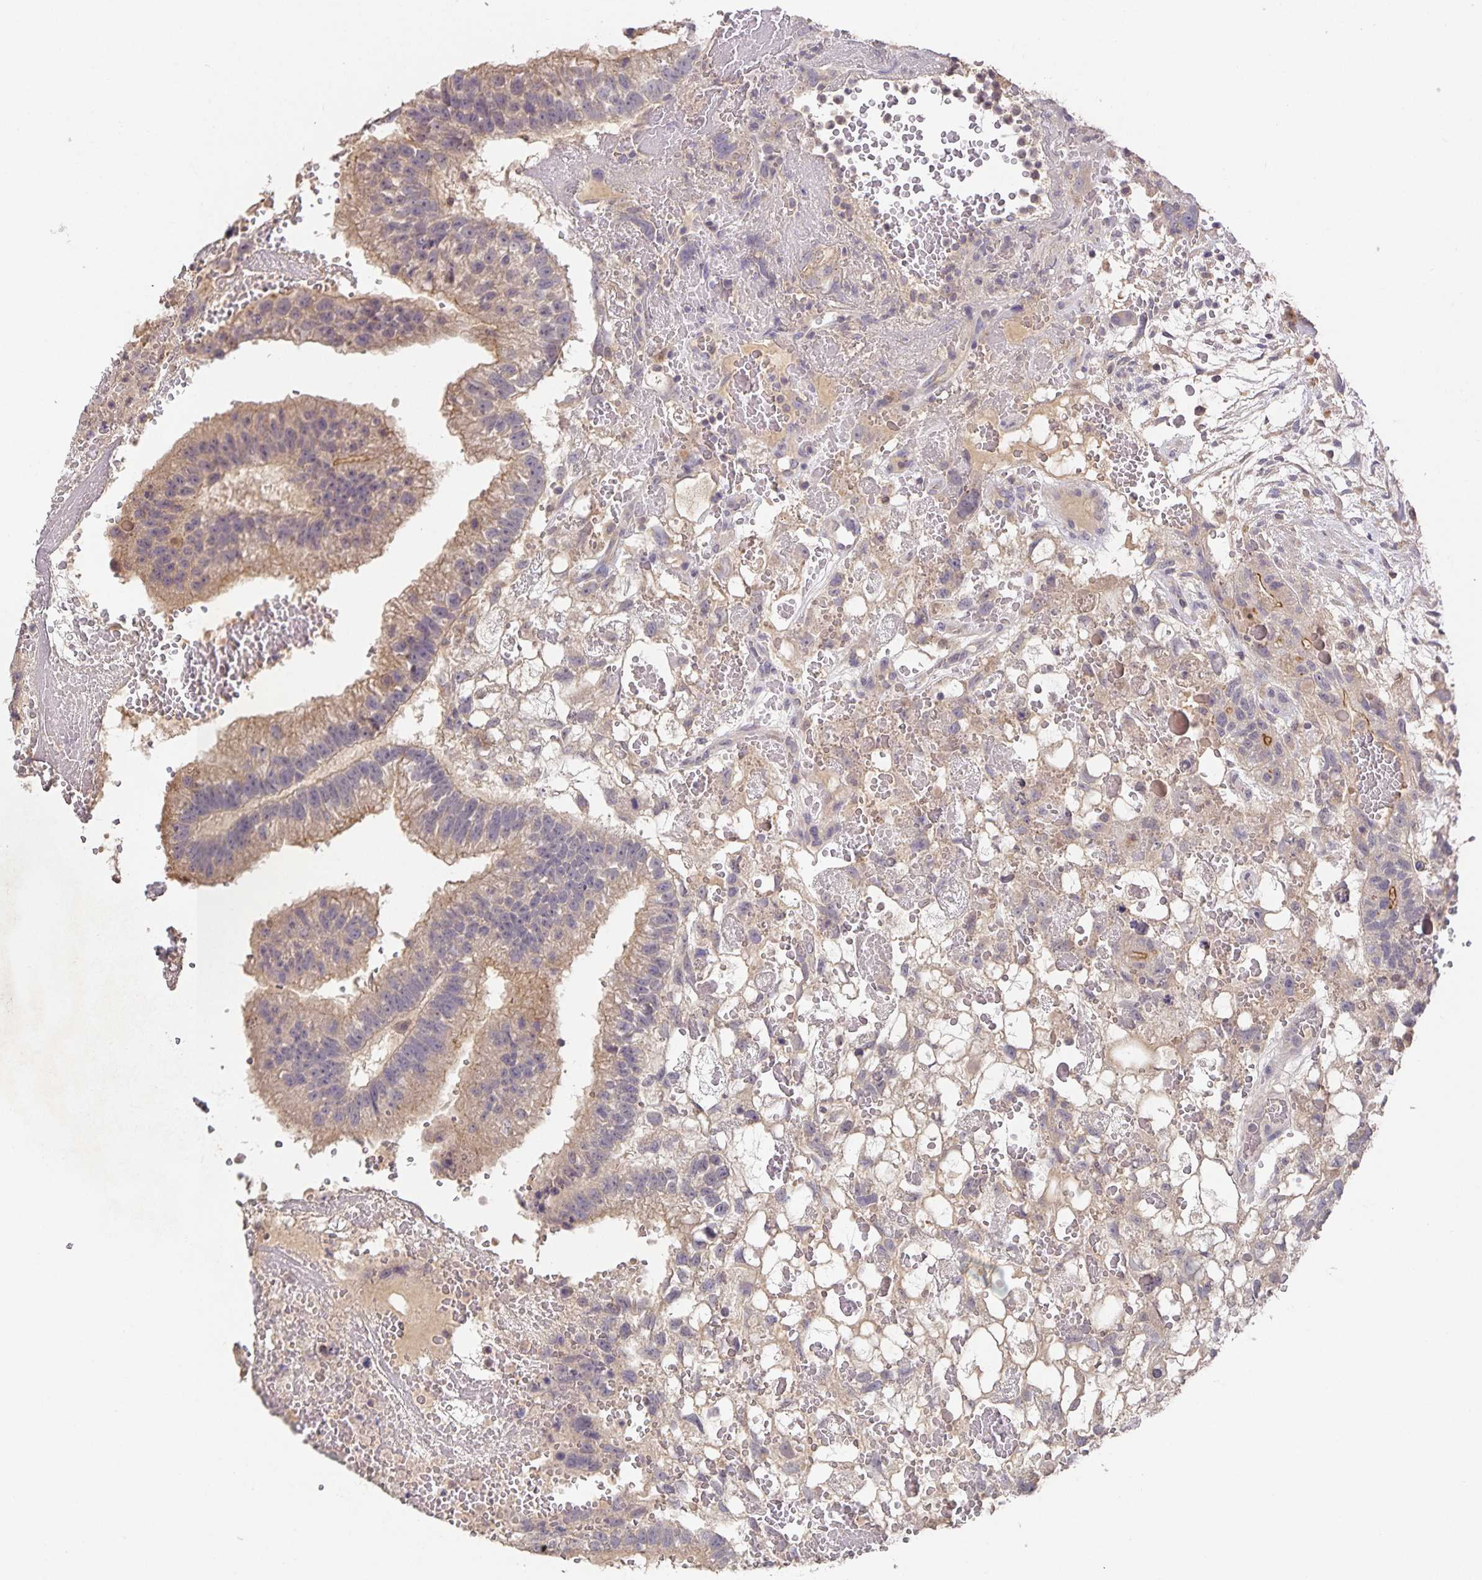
{"staining": {"intensity": "weak", "quantity": ">75%", "location": "cytoplasmic/membranous"}, "tissue": "testis cancer", "cell_type": "Tumor cells", "image_type": "cancer", "snomed": [{"axis": "morphology", "description": "Normal tissue, NOS"}, {"axis": "morphology", "description": "Carcinoma, Embryonal, NOS"}, {"axis": "topography", "description": "Testis"}], "caption": "Immunohistochemistry (DAB) staining of human embryonal carcinoma (testis) displays weak cytoplasmic/membranous protein expression in approximately >75% of tumor cells.", "gene": "HEPN1", "patient": {"sex": "male", "age": 32}}